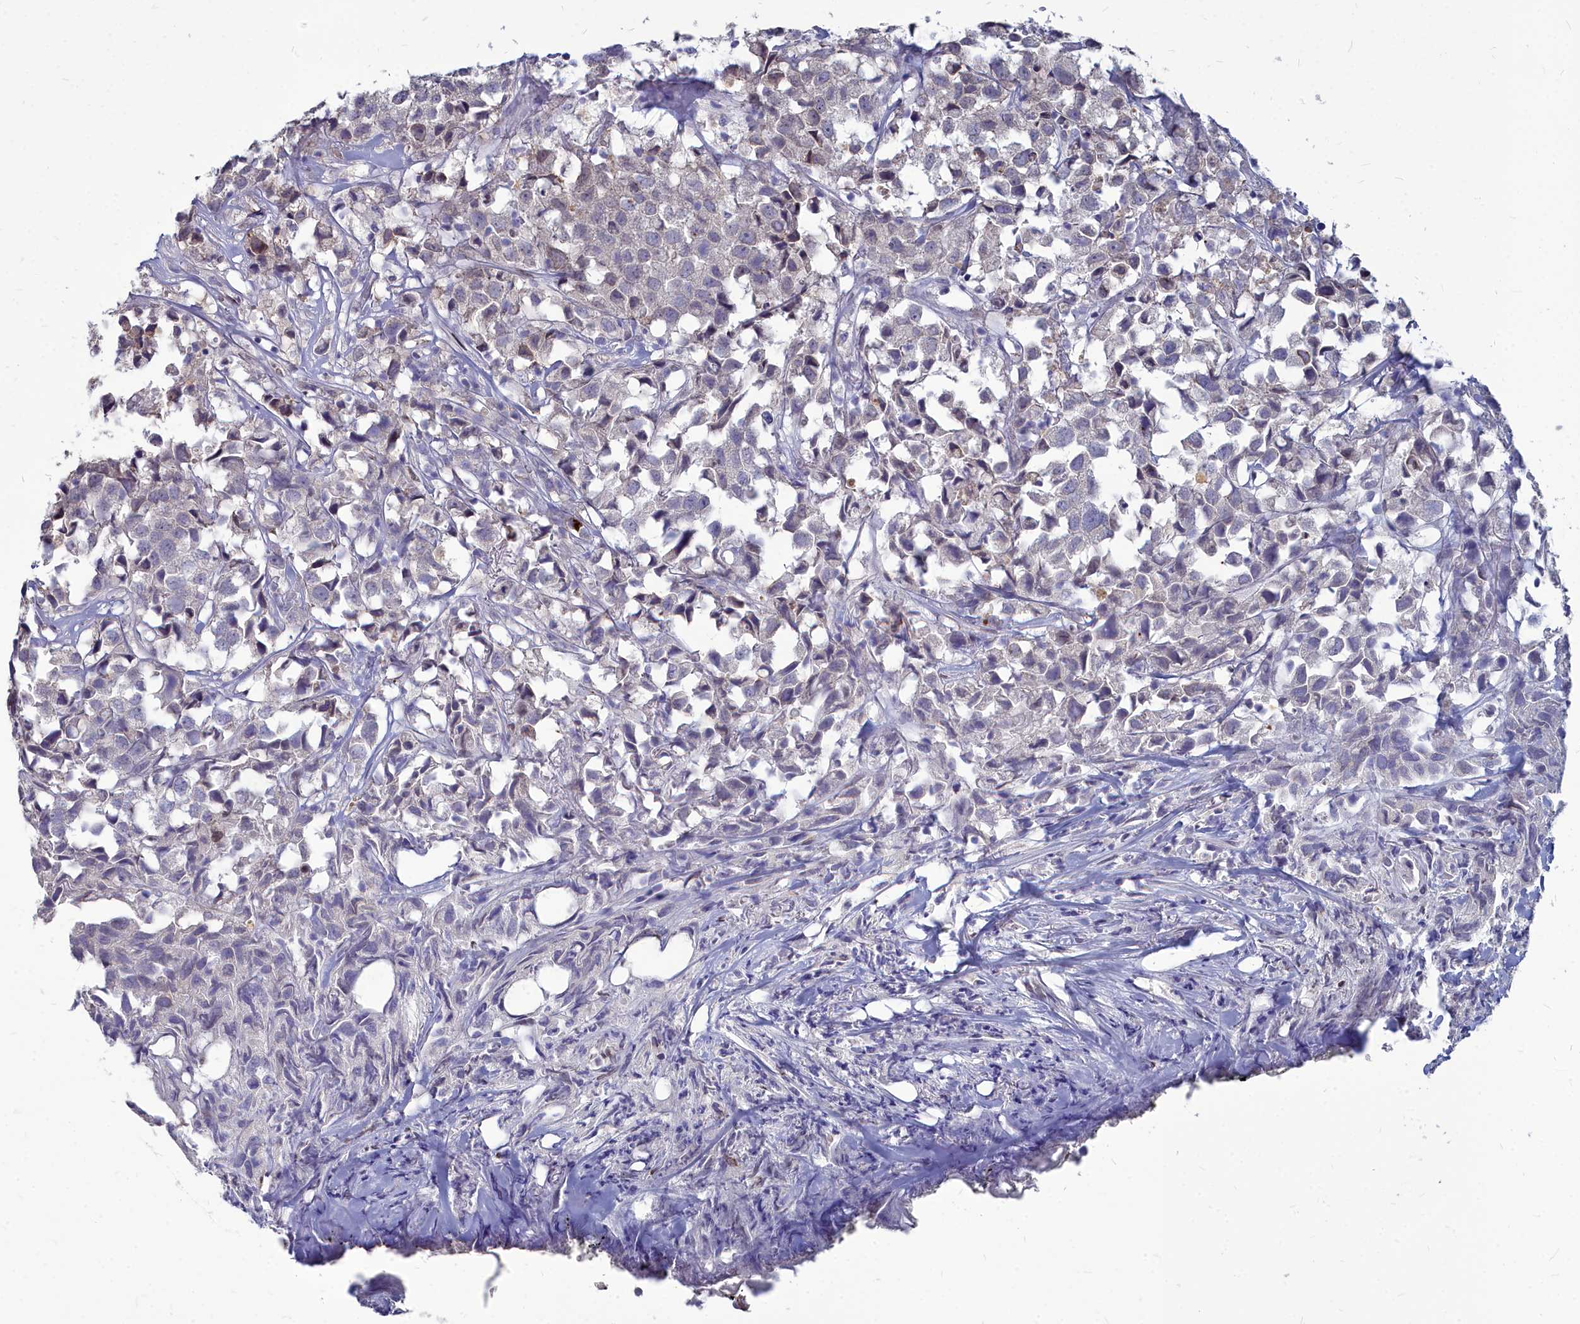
{"staining": {"intensity": "negative", "quantity": "none", "location": "none"}, "tissue": "urothelial cancer", "cell_type": "Tumor cells", "image_type": "cancer", "snomed": [{"axis": "morphology", "description": "Urothelial carcinoma, High grade"}, {"axis": "topography", "description": "Urinary bladder"}], "caption": "Urothelial cancer was stained to show a protein in brown. There is no significant positivity in tumor cells.", "gene": "NOXA1", "patient": {"sex": "female", "age": 75}}